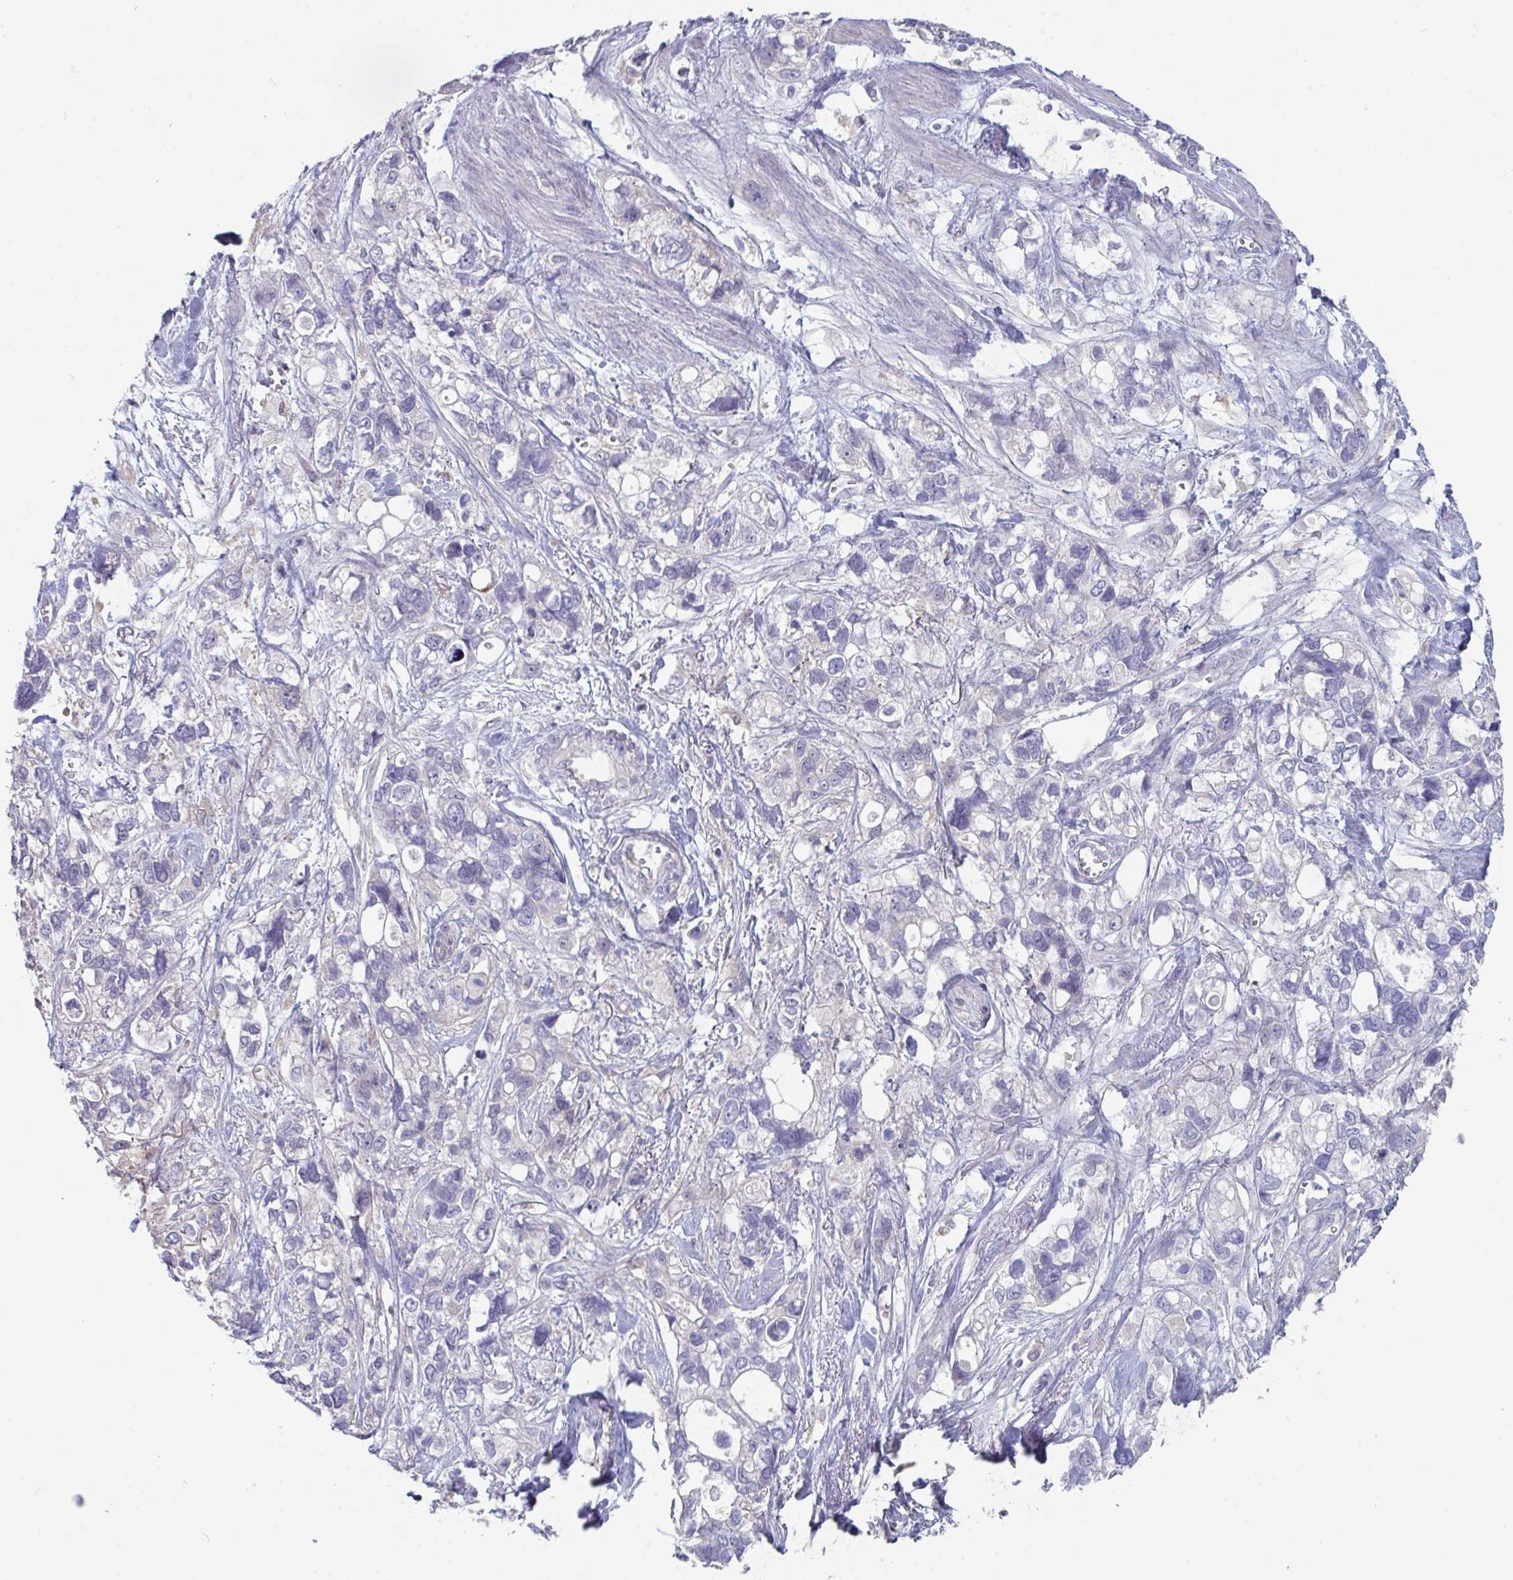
{"staining": {"intensity": "negative", "quantity": "none", "location": "none"}, "tissue": "stomach cancer", "cell_type": "Tumor cells", "image_type": "cancer", "snomed": [{"axis": "morphology", "description": "Adenocarcinoma, NOS"}, {"axis": "topography", "description": "Stomach, upper"}], "caption": "IHC histopathology image of human stomach cancer (adenocarcinoma) stained for a protein (brown), which exhibits no positivity in tumor cells.", "gene": "PTPRD", "patient": {"sex": "female", "age": 81}}